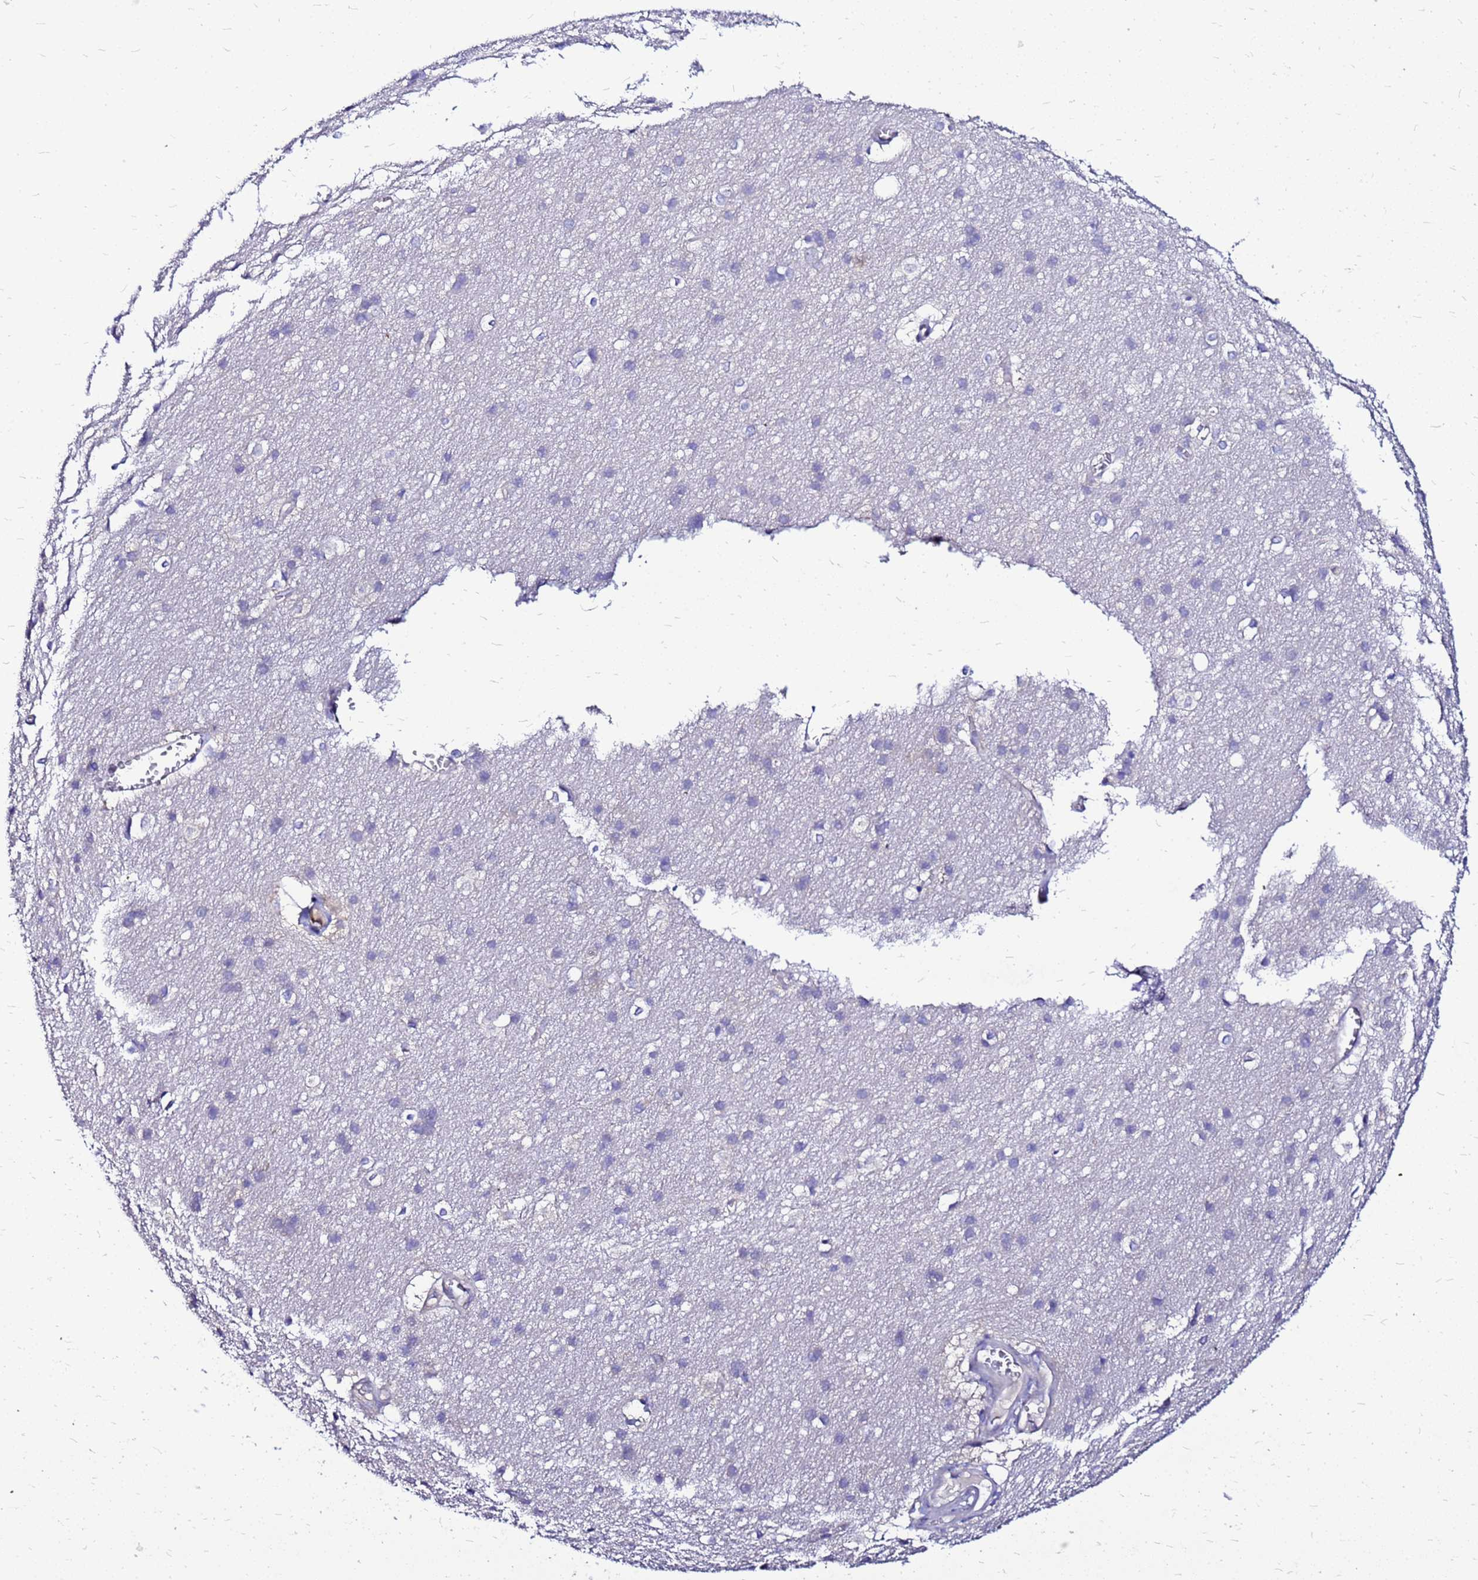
{"staining": {"intensity": "negative", "quantity": "none", "location": "none"}, "tissue": "cerebral cortex", "cell_type": "Endothelial cells", "image_type": "normal", "snomed": [{"axis": "morphology", "description": "Normal tissue, NOS"}, {"axis": "topography", "description": "Cerebral cortex"}], "caption": "High power microscopy image of an immunohistochemistry (IHC) image of normal cerebral cortex, revealing no significant staining in endothelial cells.", "gene": "ARHGEF35", "patient": {"sex": "male", "age": 54}}